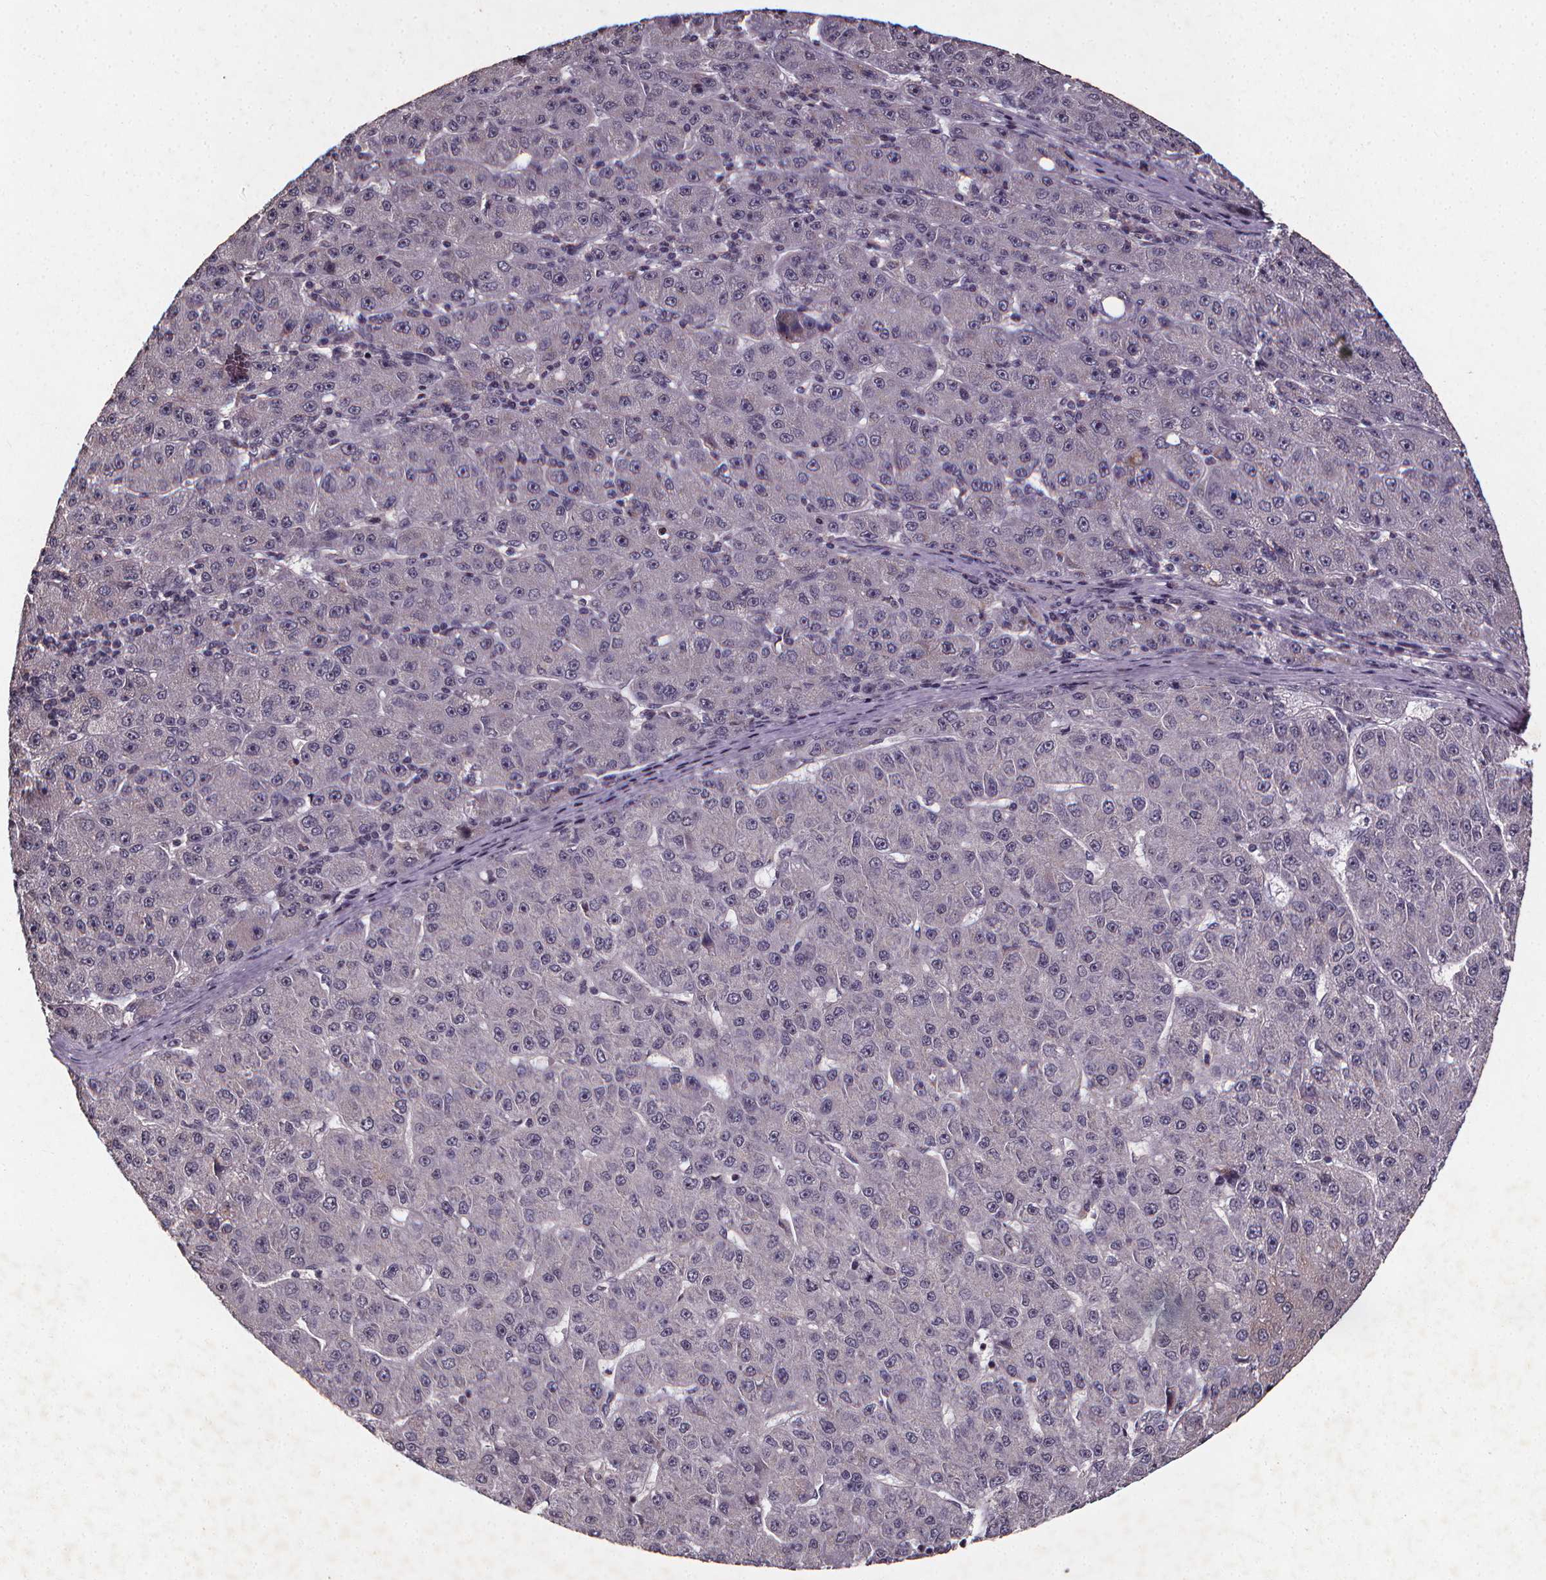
{"staining": {"intensity": "negative", "quantity": "none", "location": "none"}, "tissue": "liver cancer", "cell_type": "Tumor cells", "image_type": "cancer", "snomed": [{"axis": "morphology", "description": "Carcinoma, Hepatocellular, NOS"}, {"axis": "topography", "description": "Liver"}], "caption": "Protein analysis of liver cancer (hepatocellular carcinoma) displays no significant expression in tumor cells.", "gene": "SPAG8", "patient": {"sex": "male", "age": 67}}